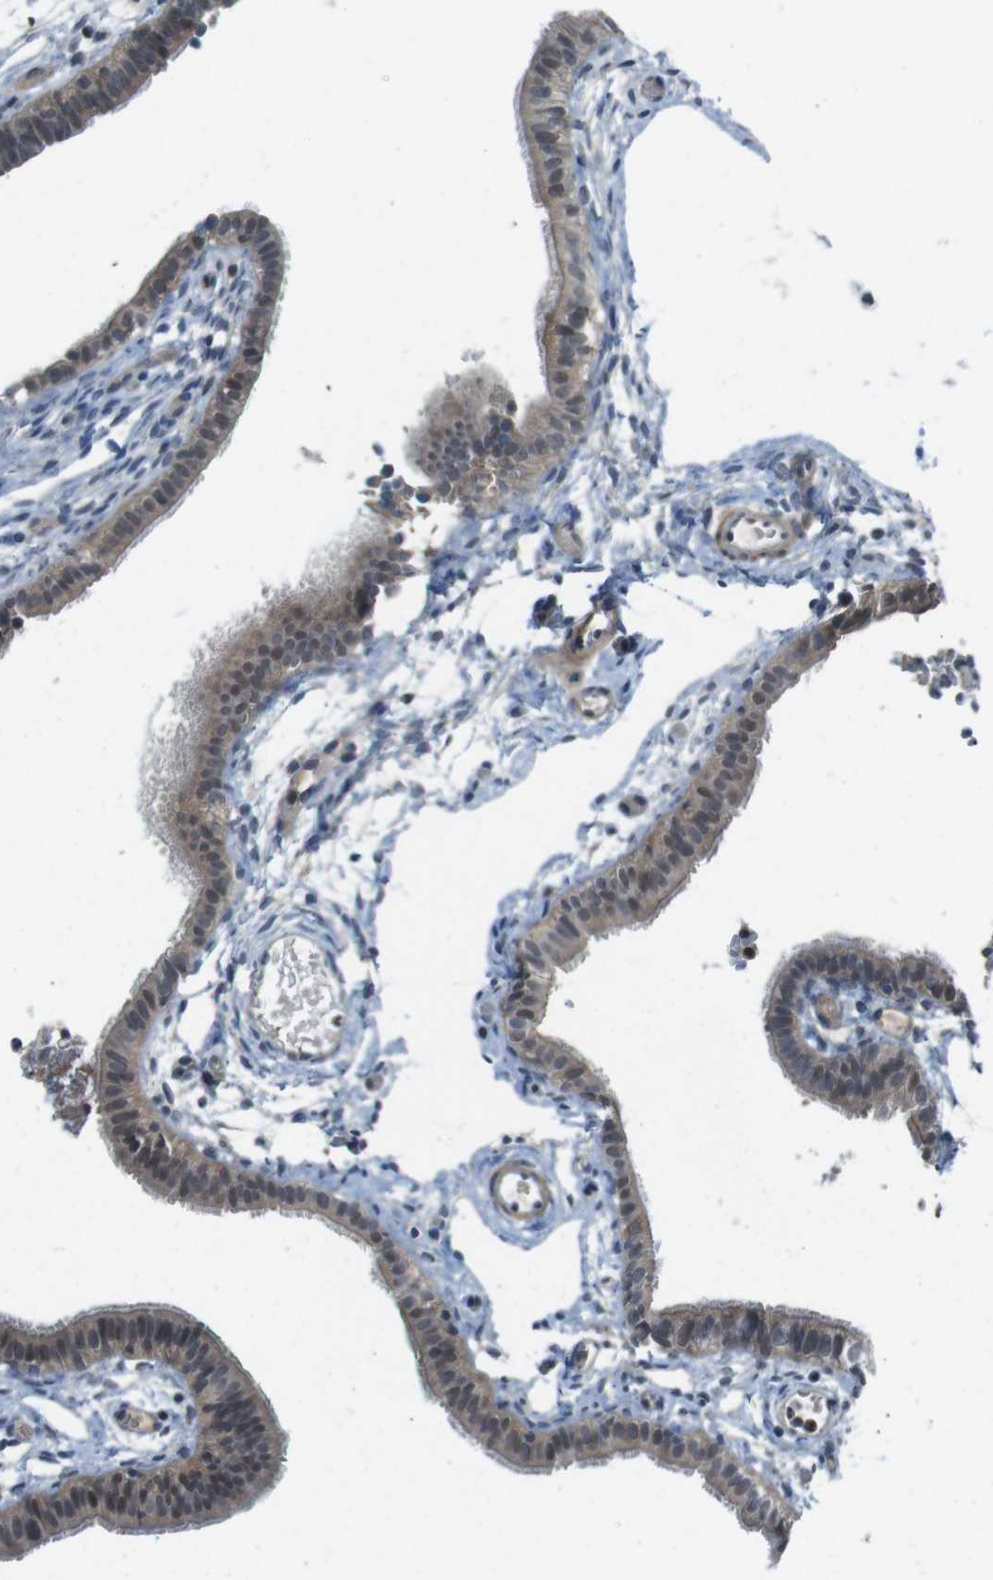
{"staining": {"intensity": "moderate", "quantity": ">75%", "location": "cytoplasmic/membranous,nuclear"}, "tissue": "fallopian tube", "cell_type": "Glandular cells", "image_type": "normal", "snomed": [{"axis": "morphology", "description": "Normal tissue, NOS"}, {"axis": "morphology", "description": "Dermoid, NOS"}, {"axis": "topography", "description": "Fallopian tube"}], "caption": "An image showing moderate cytoplasmic/membranous,nuclear expression in about >75% of glandular cells in normal fallopian tube, as visualized by brown immunohistochemical staining.", "gene": "MAPKAPK5", "patient": {"sex": "female", "age": 33}}